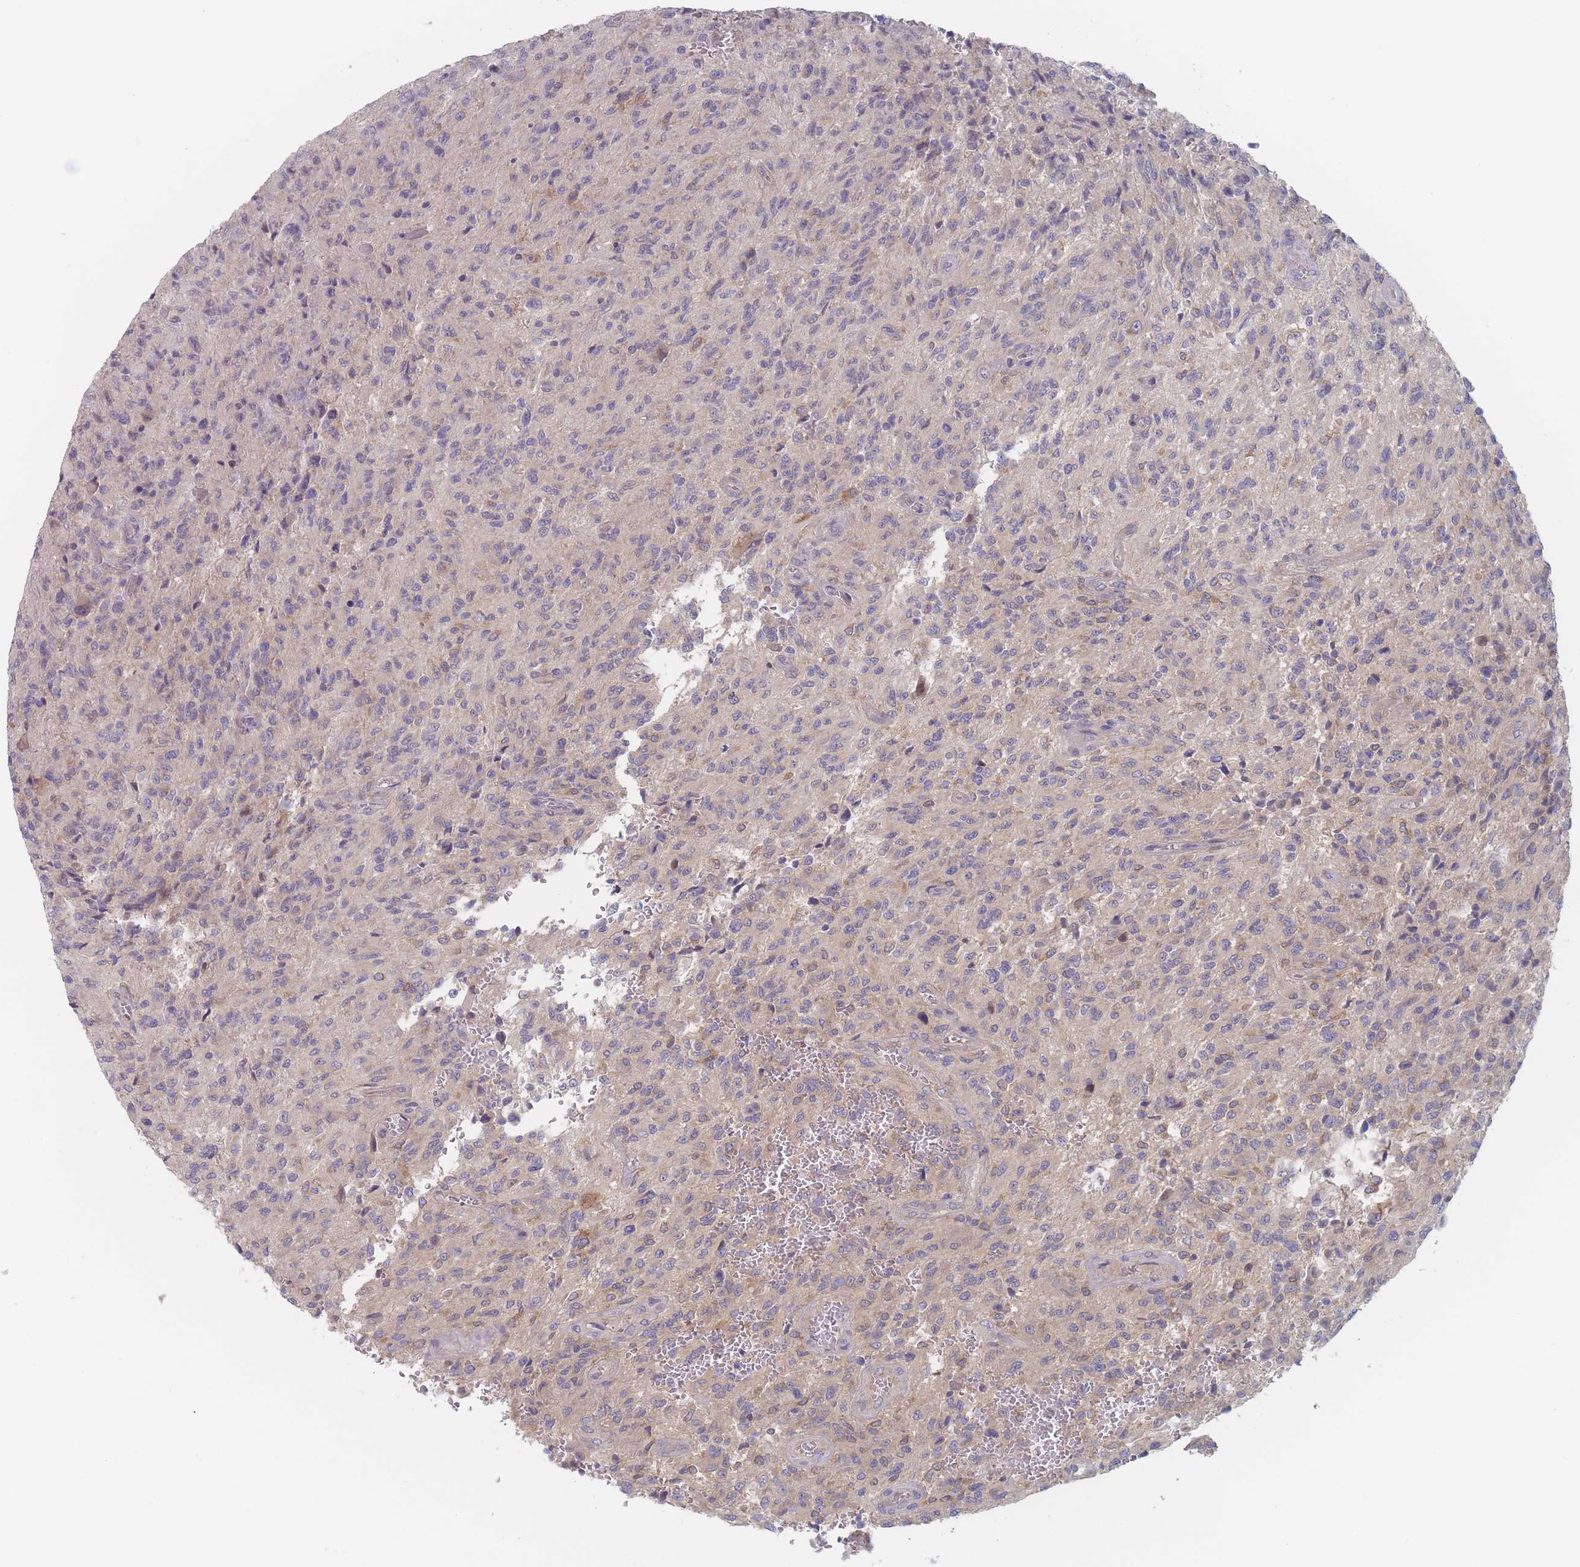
{"staining": {"intensity": "negative", "quantity": "none", "location": "none"}, "tissue": "glioma", "cell_type": "Tumor cells", "image_type": "cancer", "snomed": [{"axis": "morphology", "description": "Normal tissue, NOS"}, {"axis": "morphology", "description": "Glioma, malignant, High grade"}, {"axis": "topography", "description": "Cerebral cortex"}], "caption": "Immunohistochemistry photomicrograph of human malignant glioma (high-grade) stained for a protein (brown), which shows no positivity in tumor cells.", "gene": "EFCC1", "patient": {"sex": "male", "age": 56}}